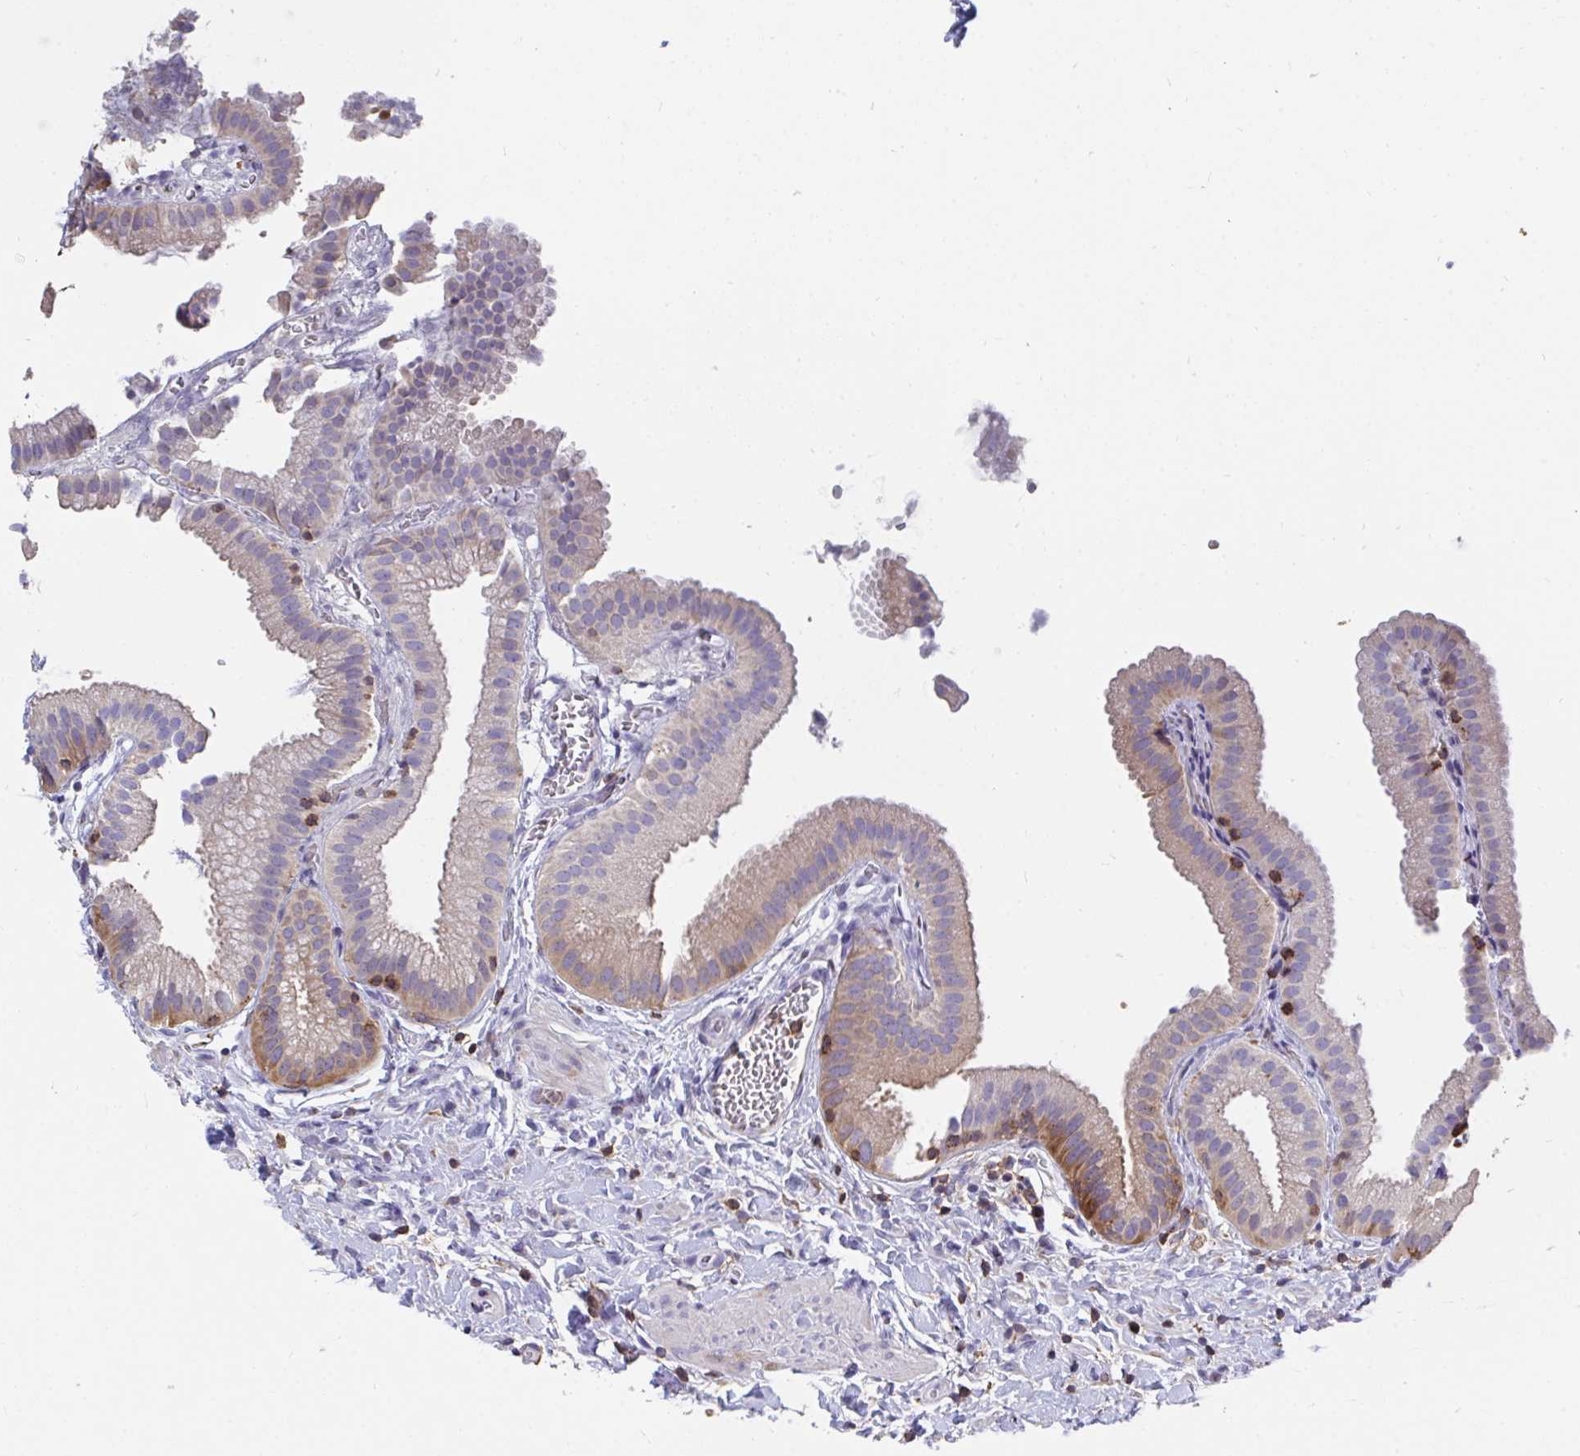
{"staining": {"intensity": "moderate", "quantity": "<25%", "location": "cytoplasmic/membranous"}, "tissue": "gallbladder", "cell_type": "Glandular cells", "image_type": "normal", "snomed": [{"axis": "morphology", "description": "Normal tissue, NOS"}, {"axis": "topography", "description": "Gallbladder"}], "caption": "This is a photomicrograph of immunohistochemistry (IHC) staining of normal gallbladder, which shows moderate staining in the cytoplasmic/membranous of glandular cells.", "gene": "CFL1", "patient": {"sex": "female", "age": 63}}